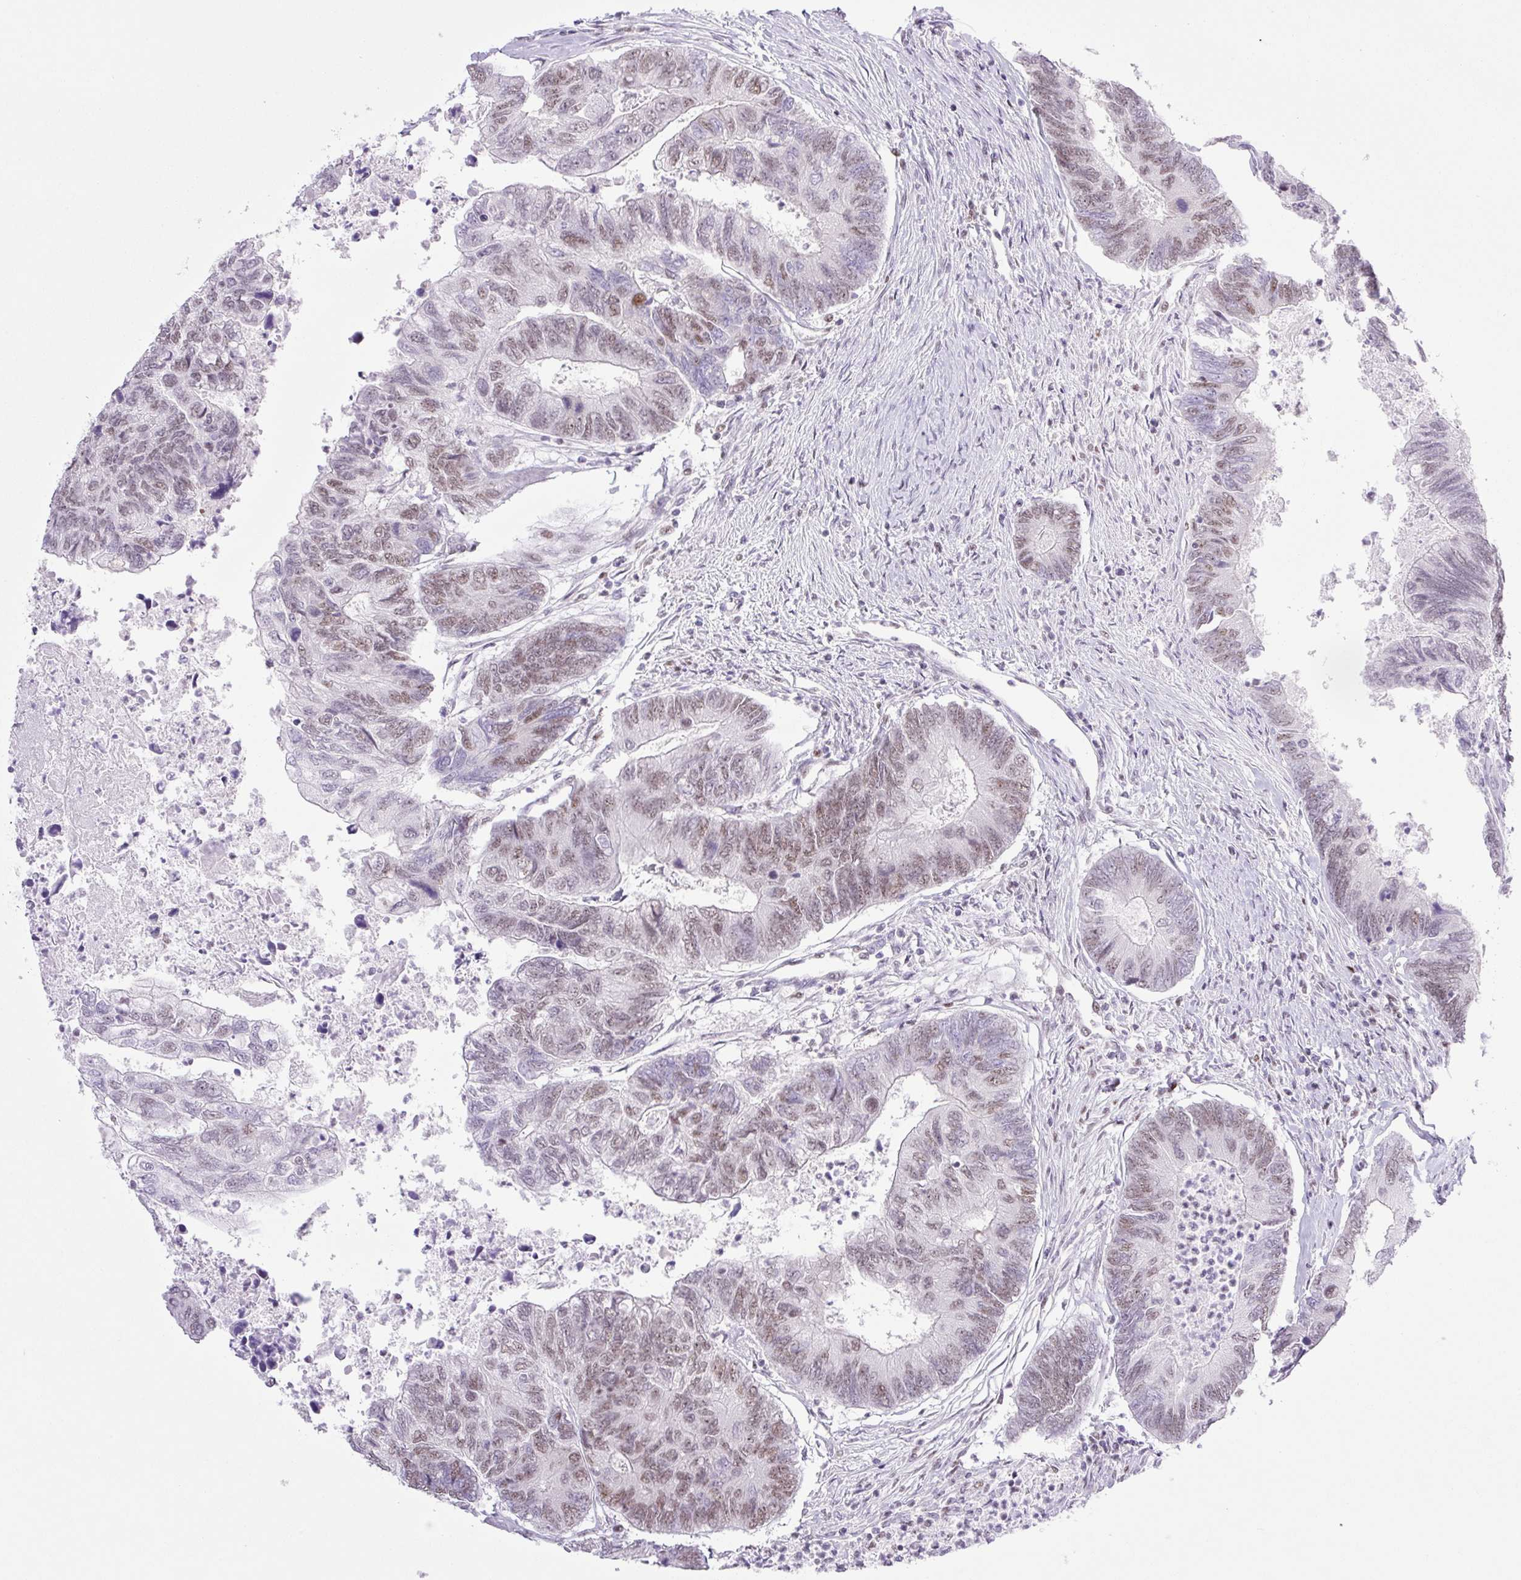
{"staining": {"intensity": "moderate", "quantity": "25%-75%", "location": "nuclear"}, "tissue": "colorectal cancer", "cell_type": "Tumor cells", "image_type": "cancer", "snomed": [{"axis": "morphology", "description": "Adenocarcinoma, NOS"}, {"axis": "topography", "description": "Colon"}], "caption": "An image of human colorectal cancer stained for a protein shows moderate nuclear brown staining in tumor cells.", "gene": "TLE3", "patient": {"sex": "female", "age": 67}}